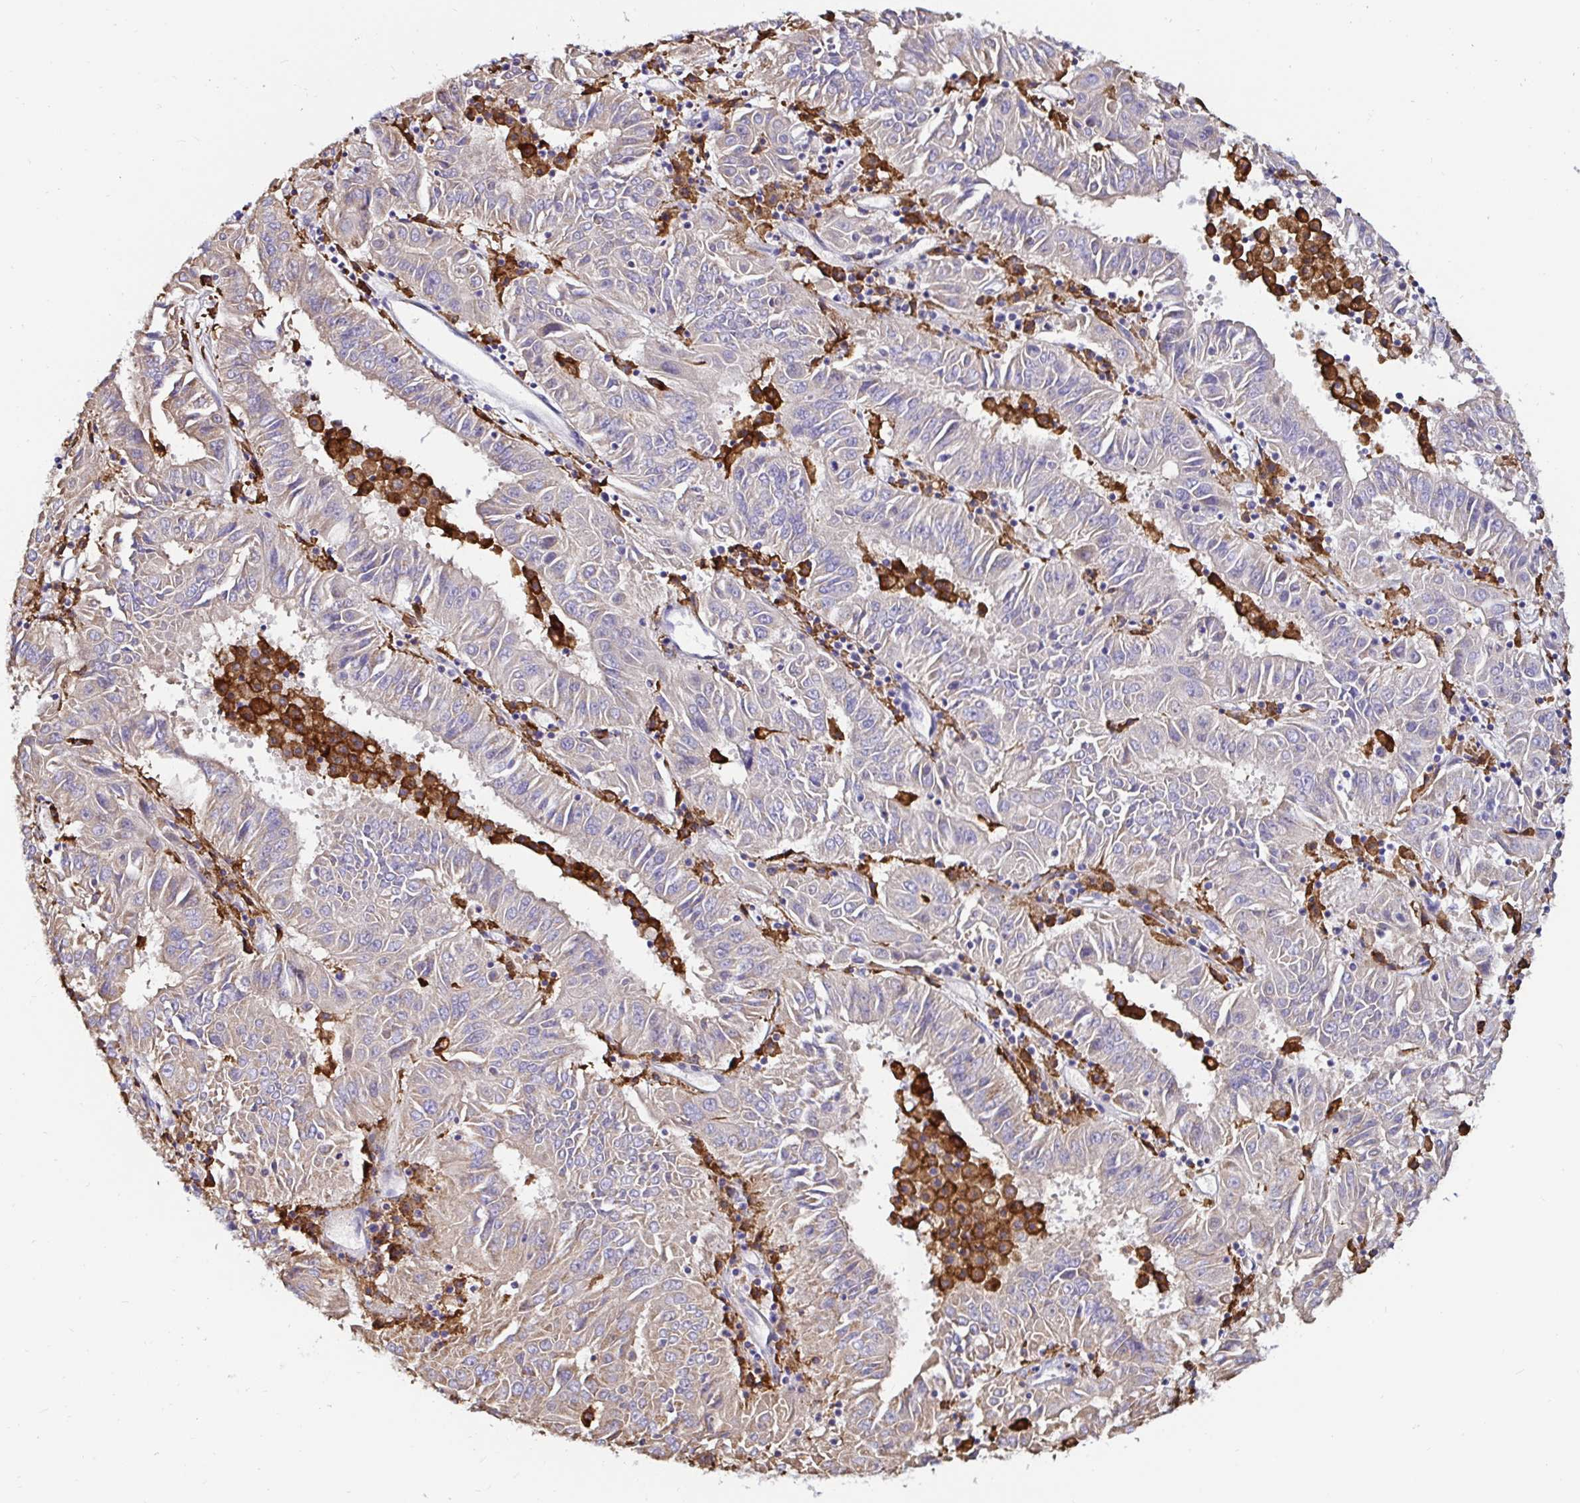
{"staining": {"intensity": "moderate", "quantity": ">75%", "location": "cytoplasmic/membranous"}, "tissue": "pancreatic cancer", "cell_type": "Tumor cells", "image_type": "cancer", "snomed": [{"axis": "morphology", "description": "Adenocarcinoma, NOS"}, {"axis": "topography", "description": "Pancreas"}], "caption": "Human pancreatic adenocarcinoma stained for a protein (brown) reveals moderate cytoplasmic/membranous positive staining in approximately >75% of tumor cells.", "gene": "MSR1", "patient": {"sex": "male", "age": 63}}